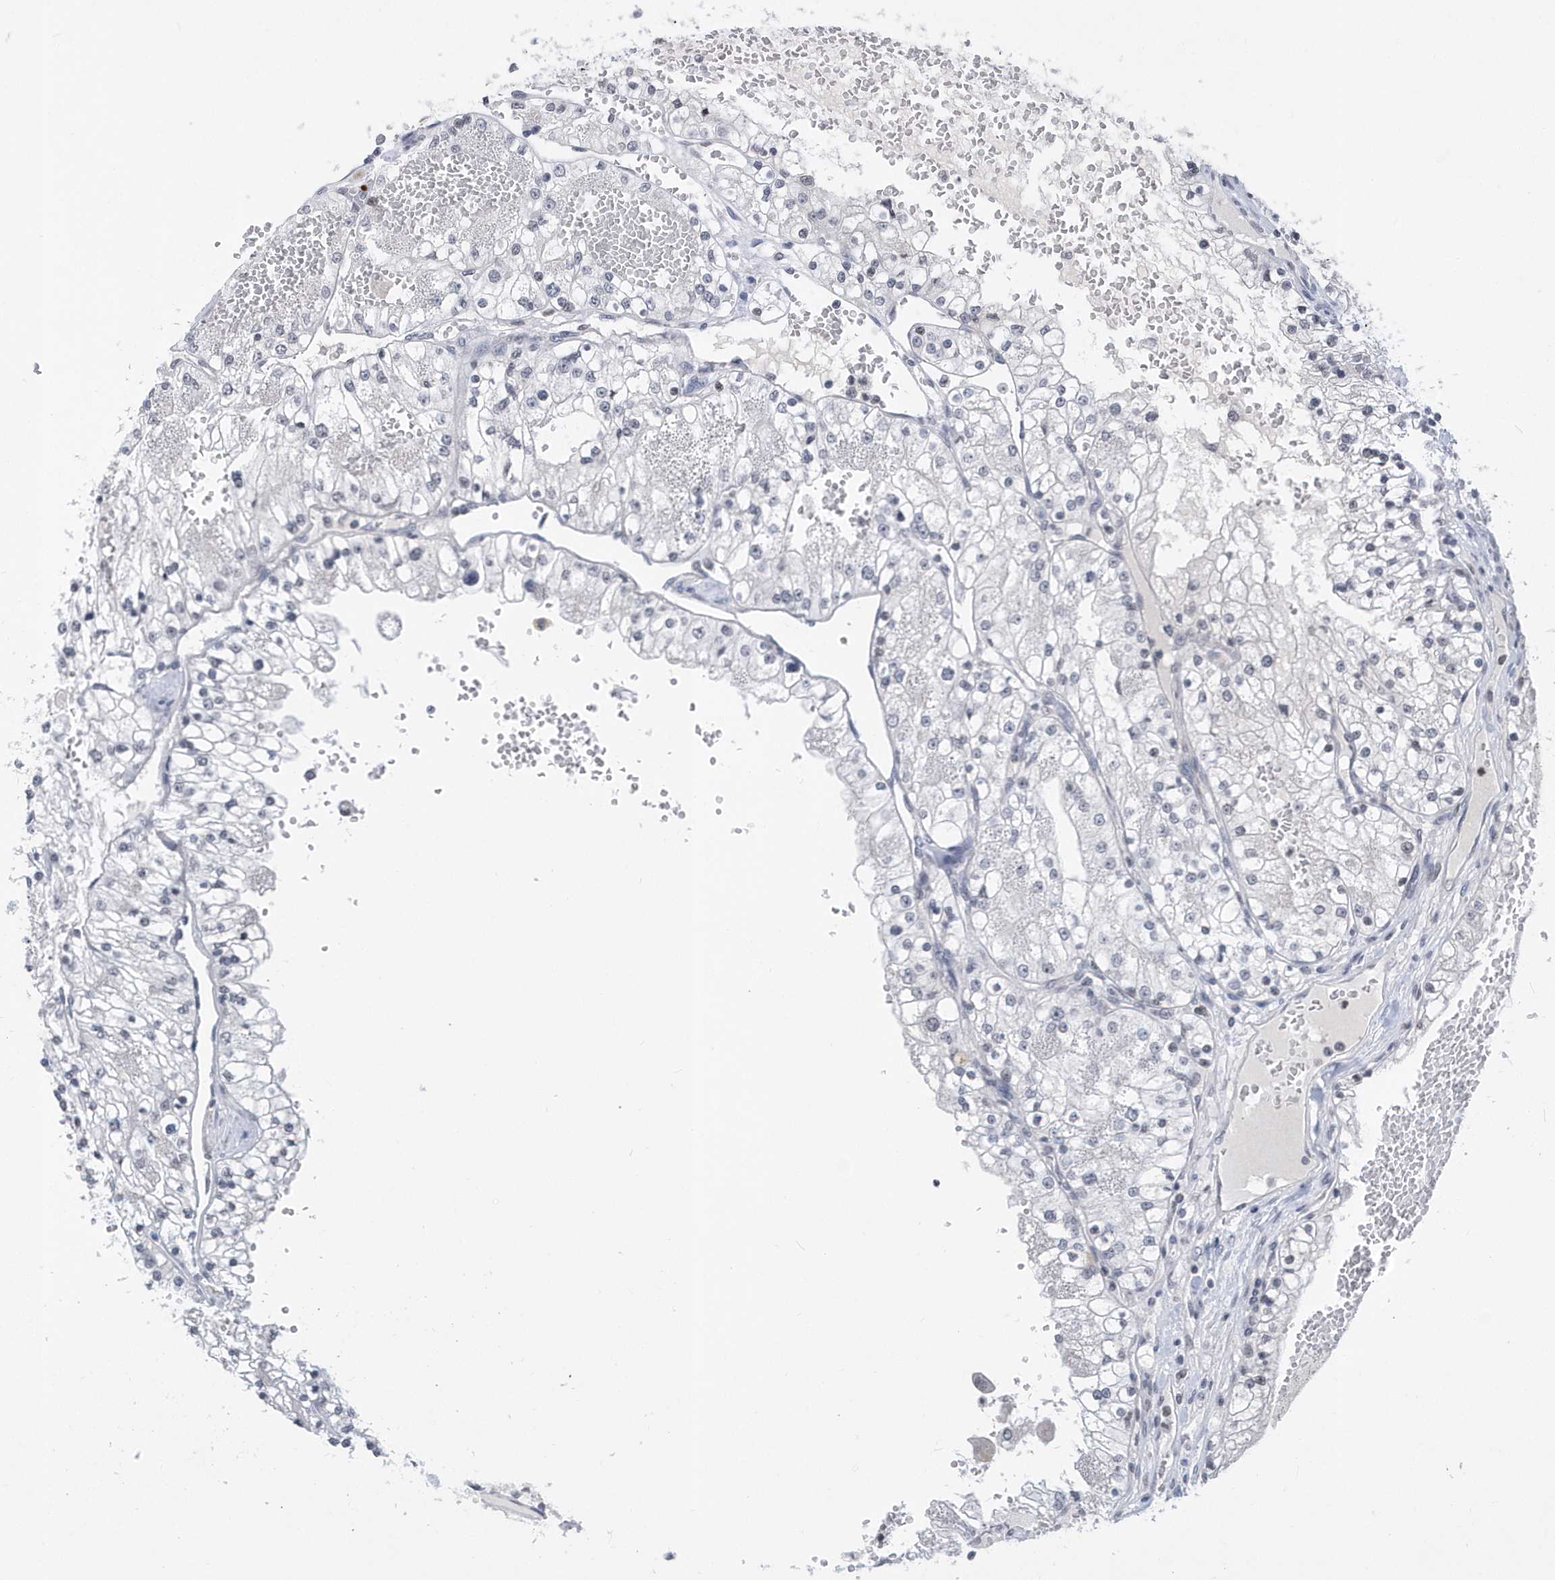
{"staining": {"intensity": "negative", "quantity": "none", "location": "none"}, "tissue": "renal cancer", "cell_type": "Tumor cells", "image_type": "cancer", "snomed": [{"axis": "morphology", "description": "Normal tissue, NOS"}, {"axis": "morphology", "description": "Adenocarcinoma, NOS"}, {"axis": "topography", "description": "Kidney"}], "caption": "Immunohistochemistry histopathology image of renal cancer (adenocarcinoma) stained for a protein (brown), which displays no staining in tumor cells.", "gene": "VWA5B2", "patient": {"sex": "male", "age": 68}}